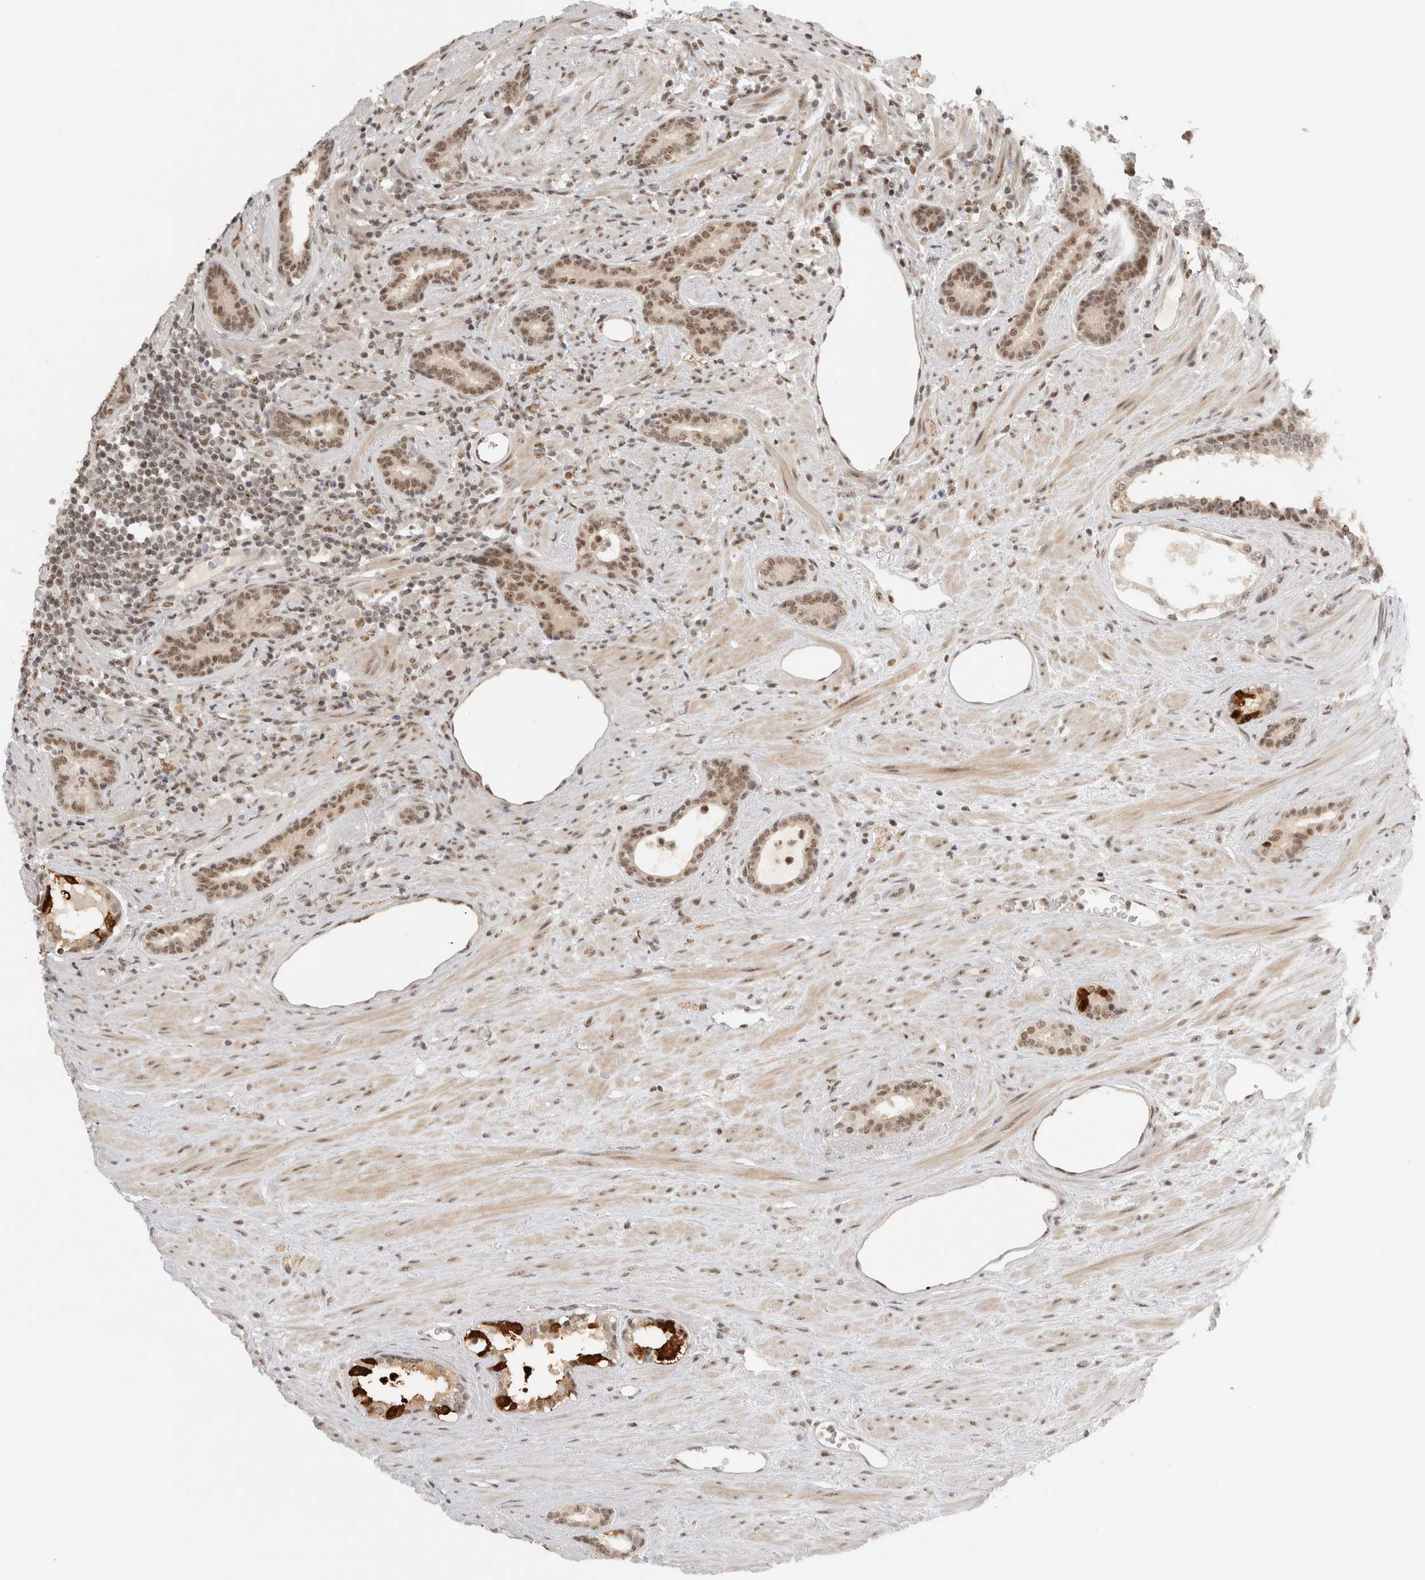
{"staining": {"intensity": "strong", "quantity": ">75%", "location": "nuclear"}, "tissue": "prostate cancer", "cell_type": "Tumor cells", "image_type": "cancer", "snomed": [{"axis": "morphology", "description": "Adenocarcinoma, High grade"}, {"axis": "topography", "description": "Prostate"}], "caption": "An IHC photomicrograph of tumor tissue is shown. Protein staining in brown shows strong nuclear positivity in high-grade adenocarcinoma (prostate) within tumor cells.", "gene": "EBNA1BP2", "patient": {"sex": "male", "age": 71}}